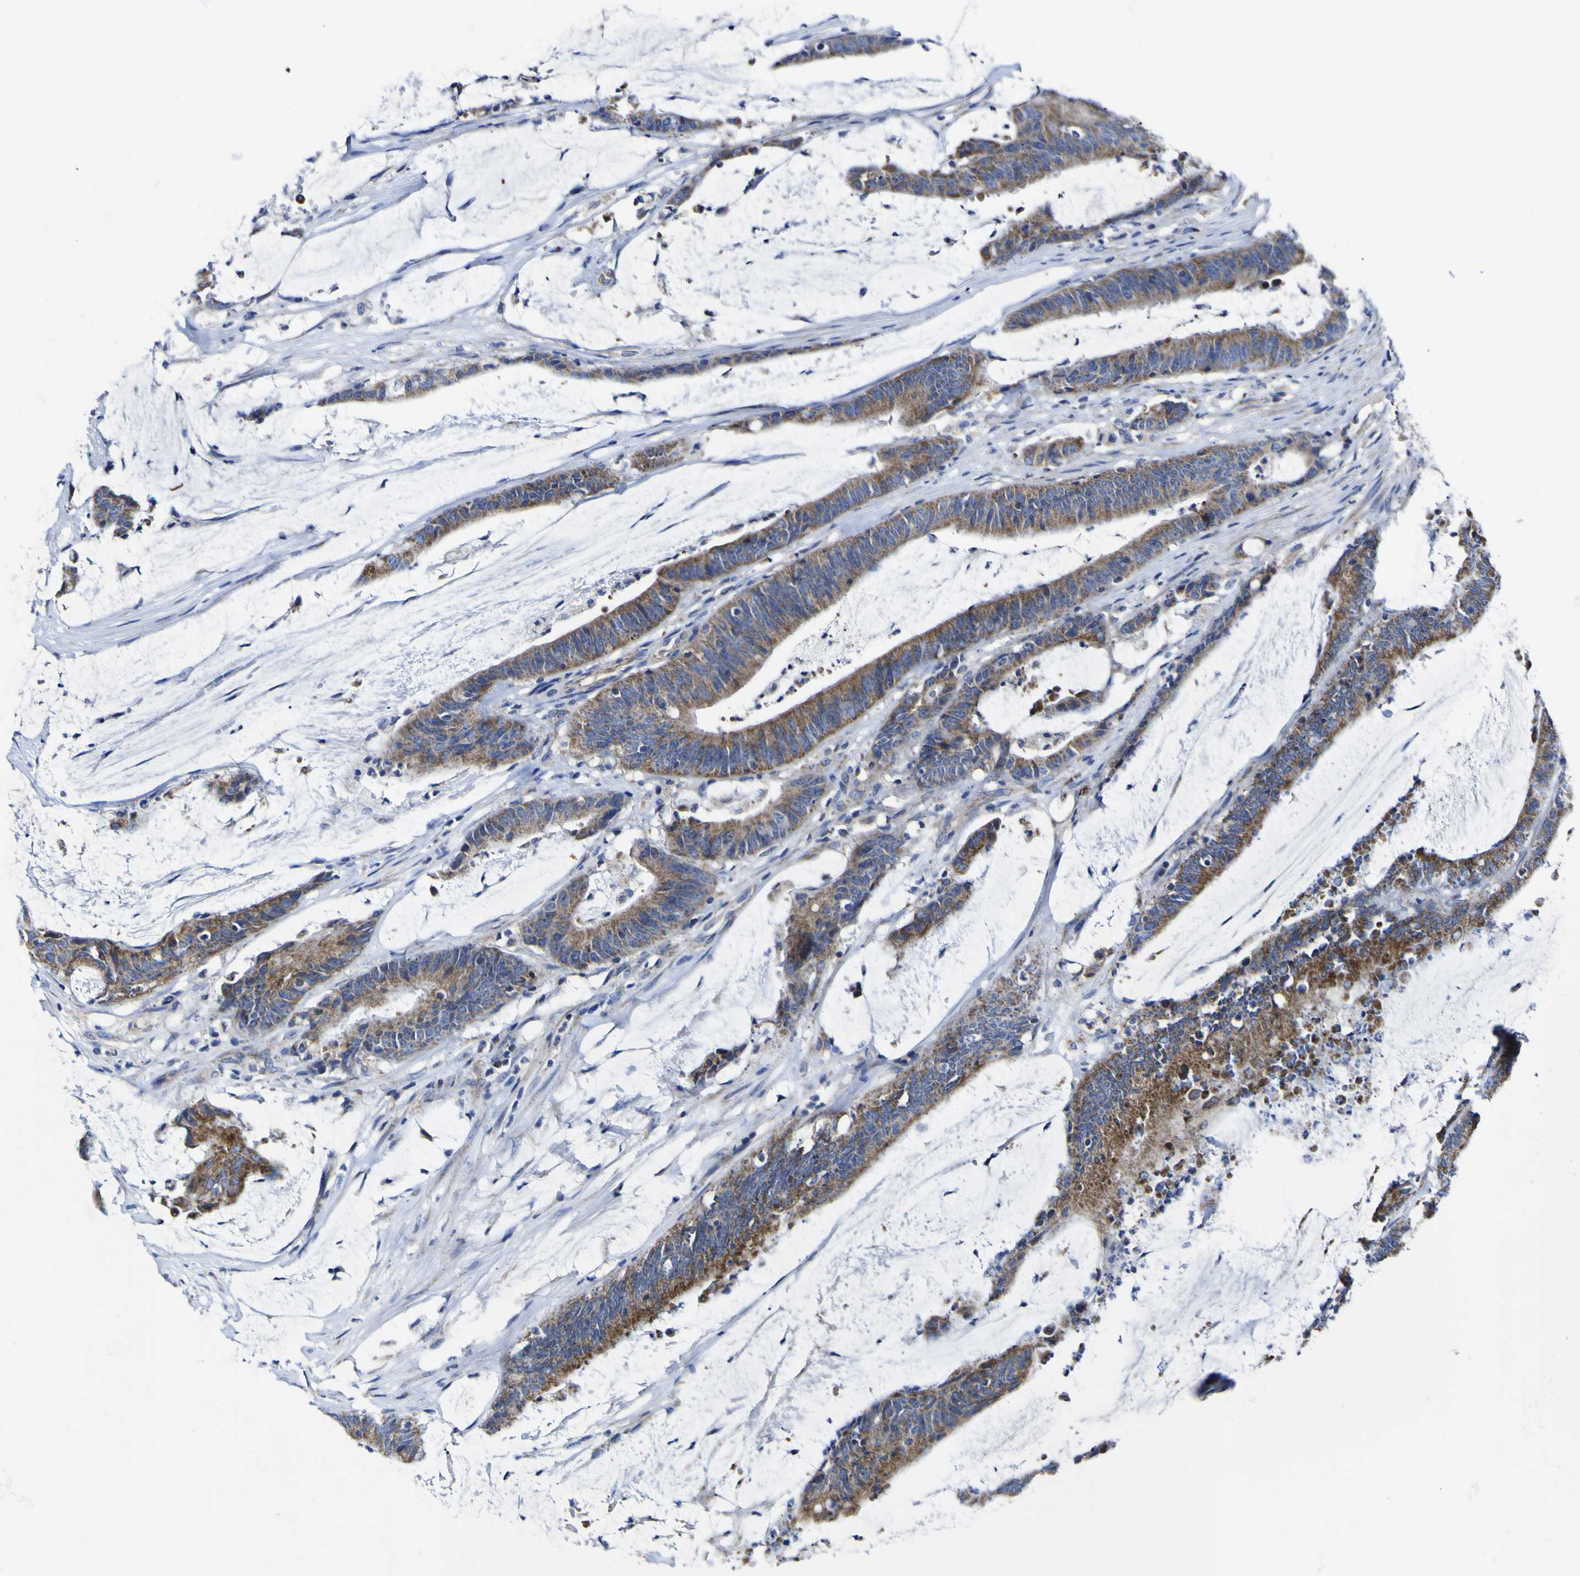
{"staining": {"intensity": "moderate", "quantity": ">75%", "location": "cytoplasmic/membranous"}, "tissue": "colorectal cancer", "cell_type": "Tumor cells", "image_type": "cancer", "snomed": [{"axis": "morphology", "description": "Adenocarcinoma, NOS"}, {"axis": "topography", "description": "Rectum"}], "caption": "Immunohistochemistry of colorectal cancer (adenocarcinoma) shows medium levels of moderate cytoplasmic/membranous expression in approximately >75% of tumor cells. The protein is shown in brown color, while the nuclei are stained blue.", "gene": "CCDC90B", "patient": {"sex": "female", "age": 66}}